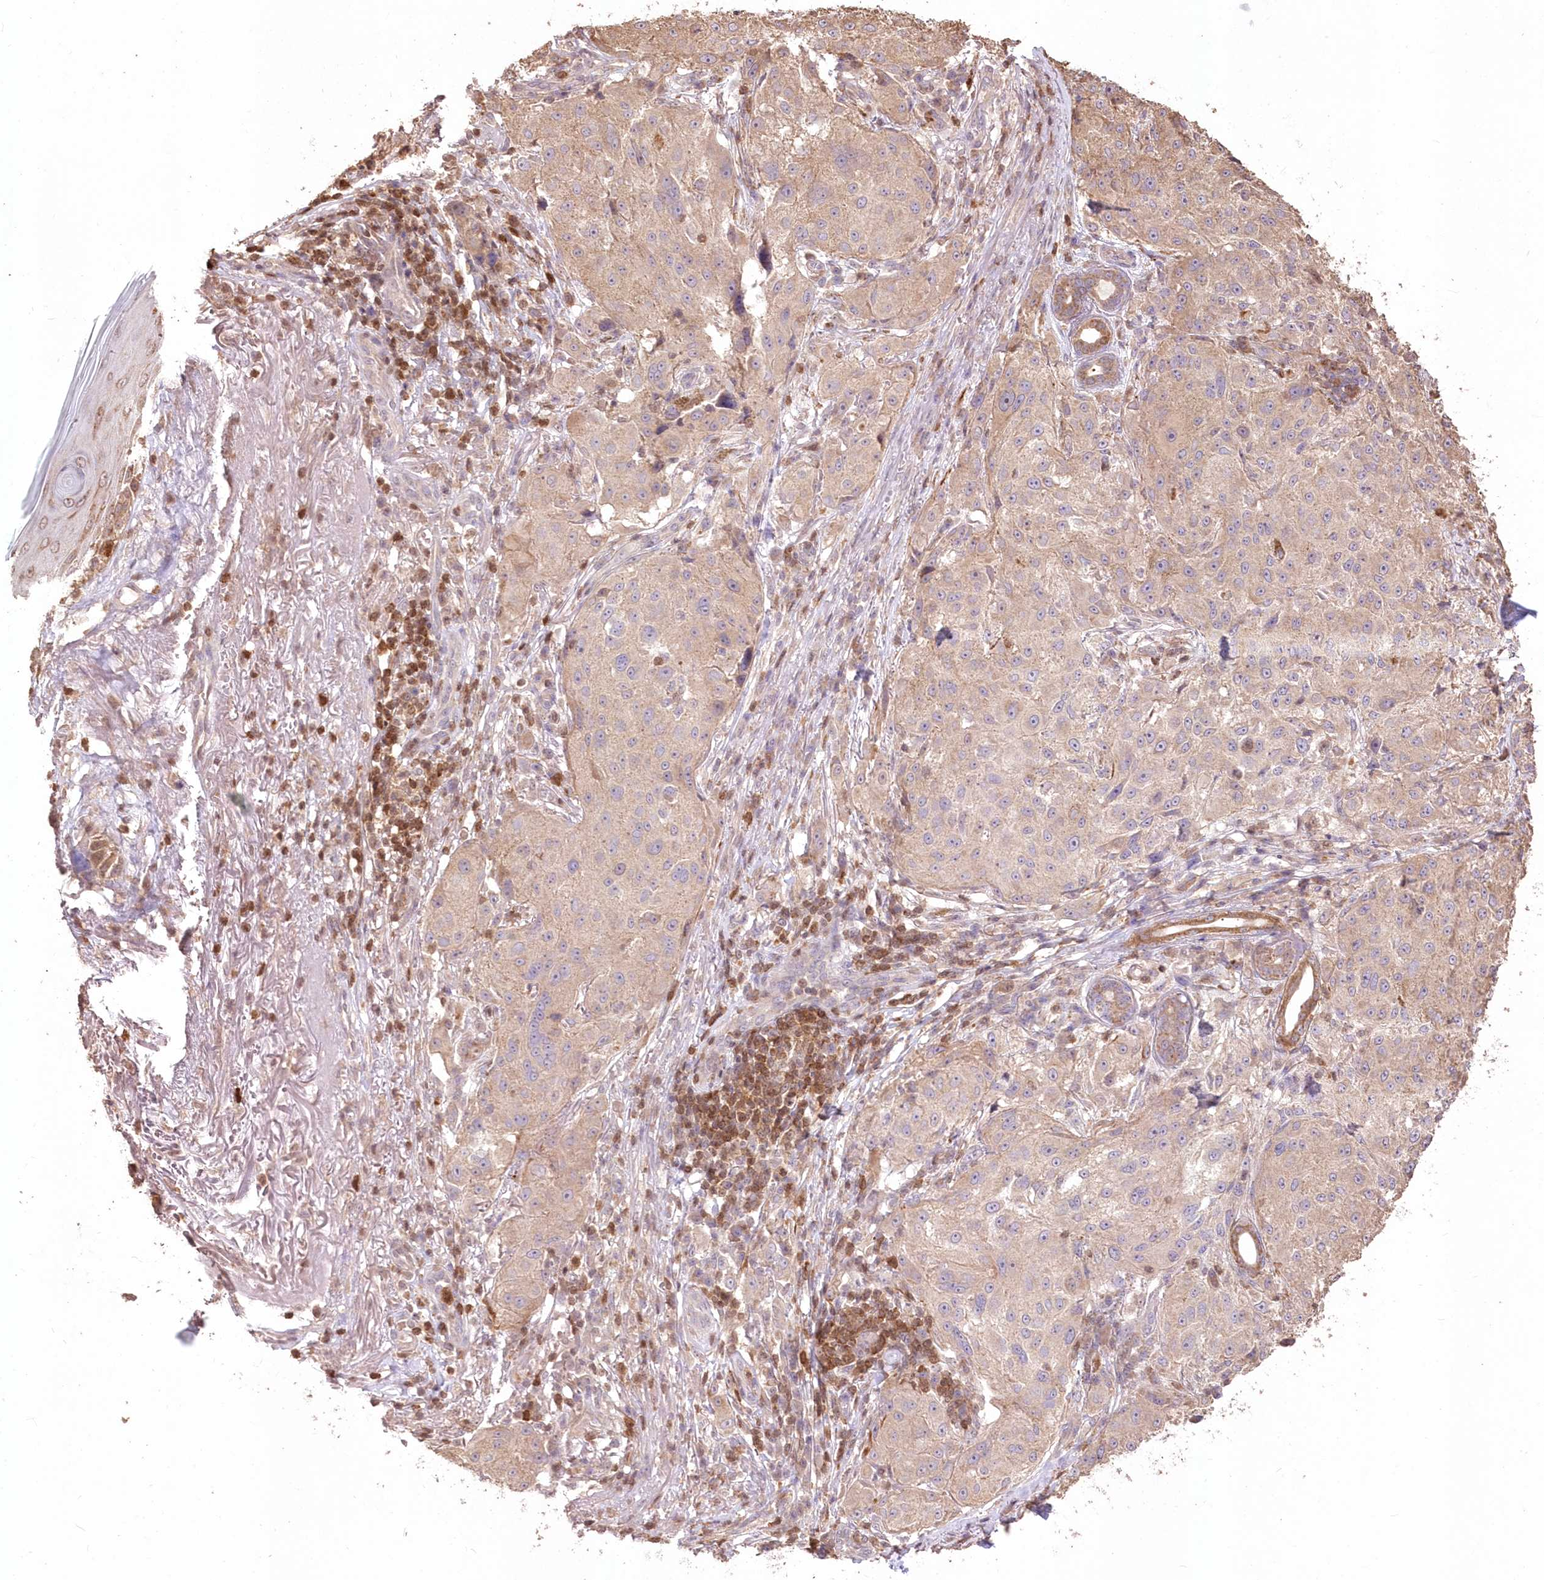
{"staining": {"intensity": "weak", "quantity": "<25%", "location": "cytoplasmic/membranous"}, "tissue": "melanoma", "cell_type": "Tumor cells", "image_type": "cancer", "snomed": [{"axis": "morphology", "description": "Necrosis, NOS"}, {"axis": "morphology", "description": "Malignant melanoma, NOS"}, {"axis": "topography", "description": "Skin"}], "caption": "Tumor cells show no significant staining in melanoma. (DAB immunohistochemistry (IHC) with hematoxylin counter stain).", "gene": "STK17B", "patient": {"sex": "female", "age": 87}}